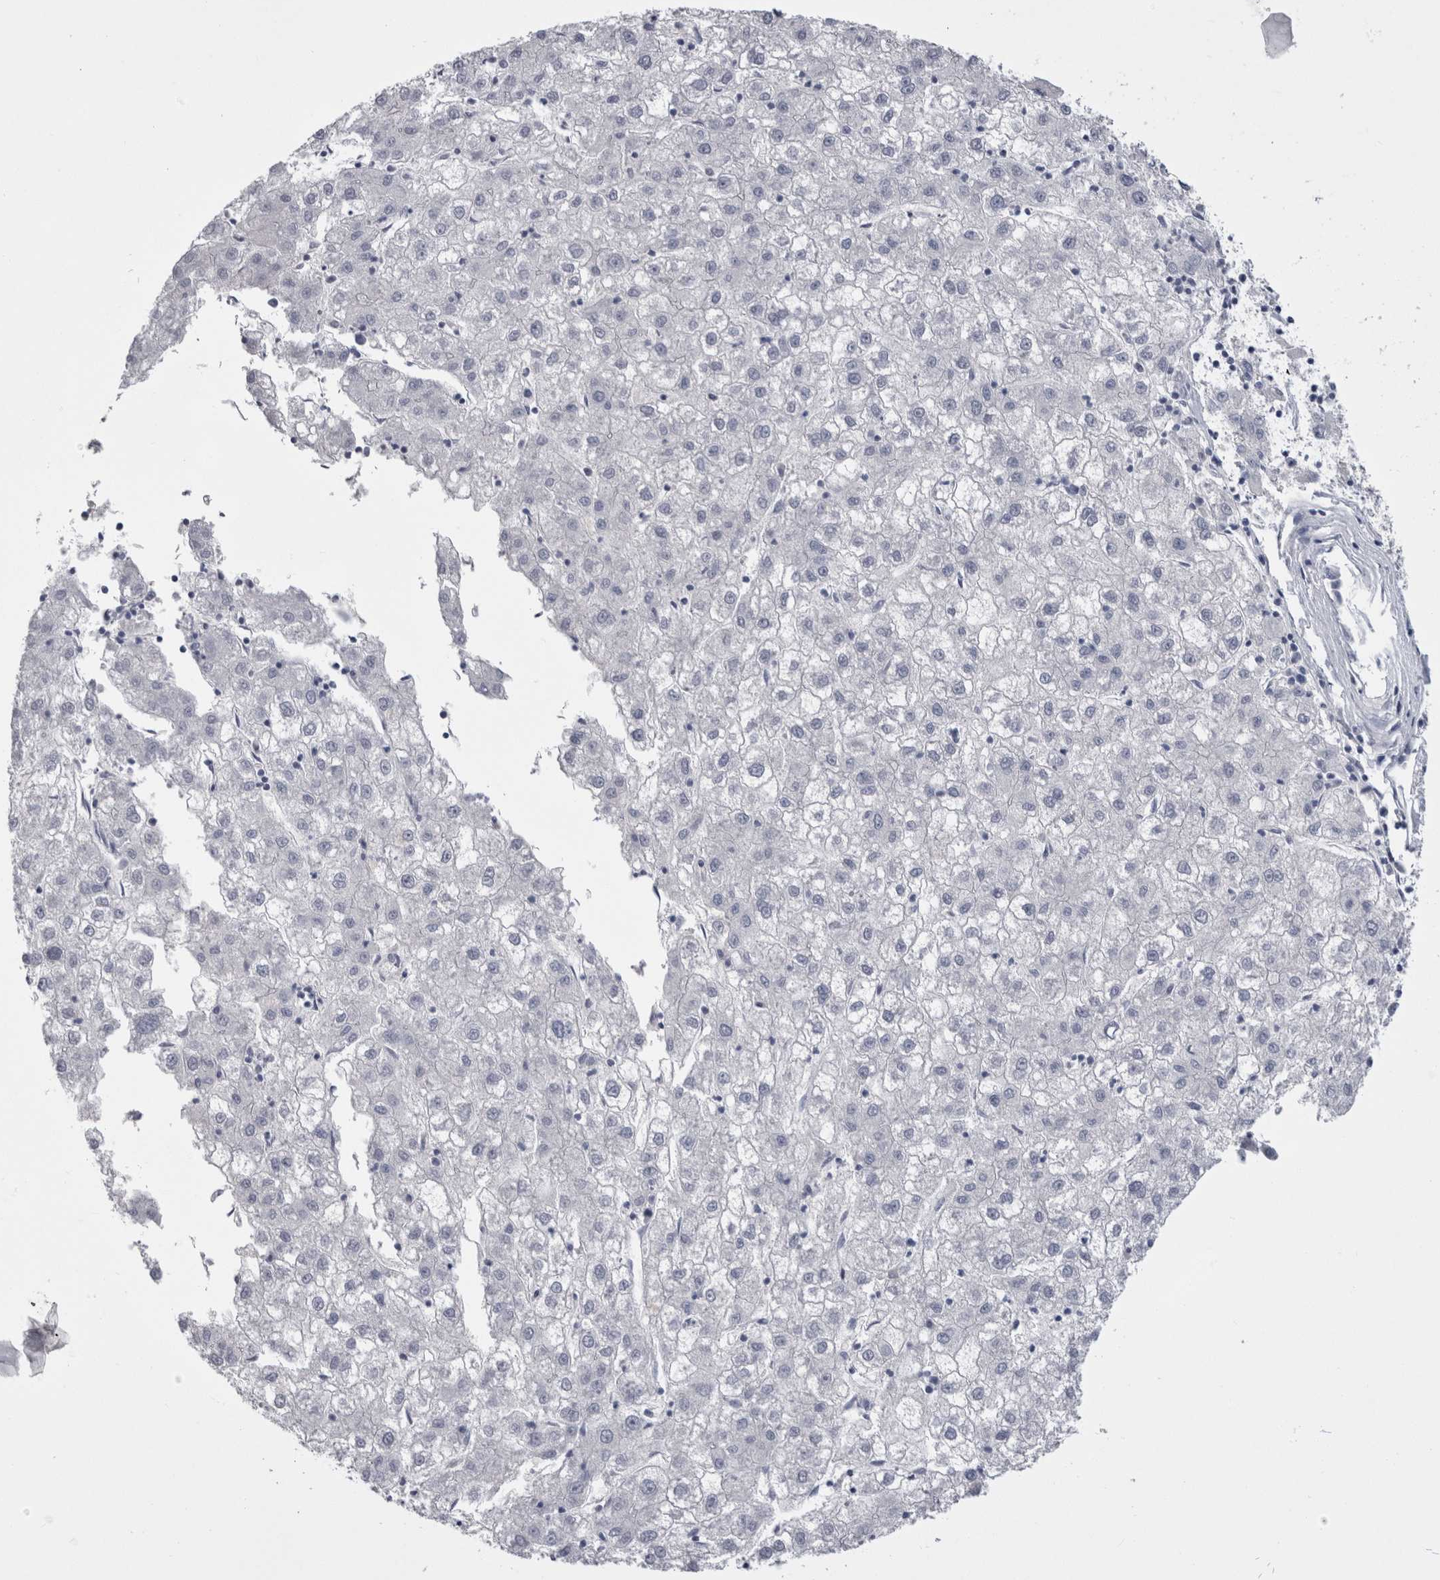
{"staining": {"intensity": "negative", "quantity": "none", "location": "none"}, "tissue": "liver cancer", "cell_type": "Tumor cells", "image_type": "cancer", "snomed": [{"axis": "morphology", "description": "Carcinoma, Hepatocellular, NOS"}, {"axis": "topography", "description": "Liver"}], "caption": "Immunohistochemistry (IHC) photomicrograph of neoplastic tissue: liver hepatocellular carcinoma stained with DAB shows no significant protein positivity in tumor cells.", "gene": "PAX5", "patient": {"sex": "male", "age": 72}}